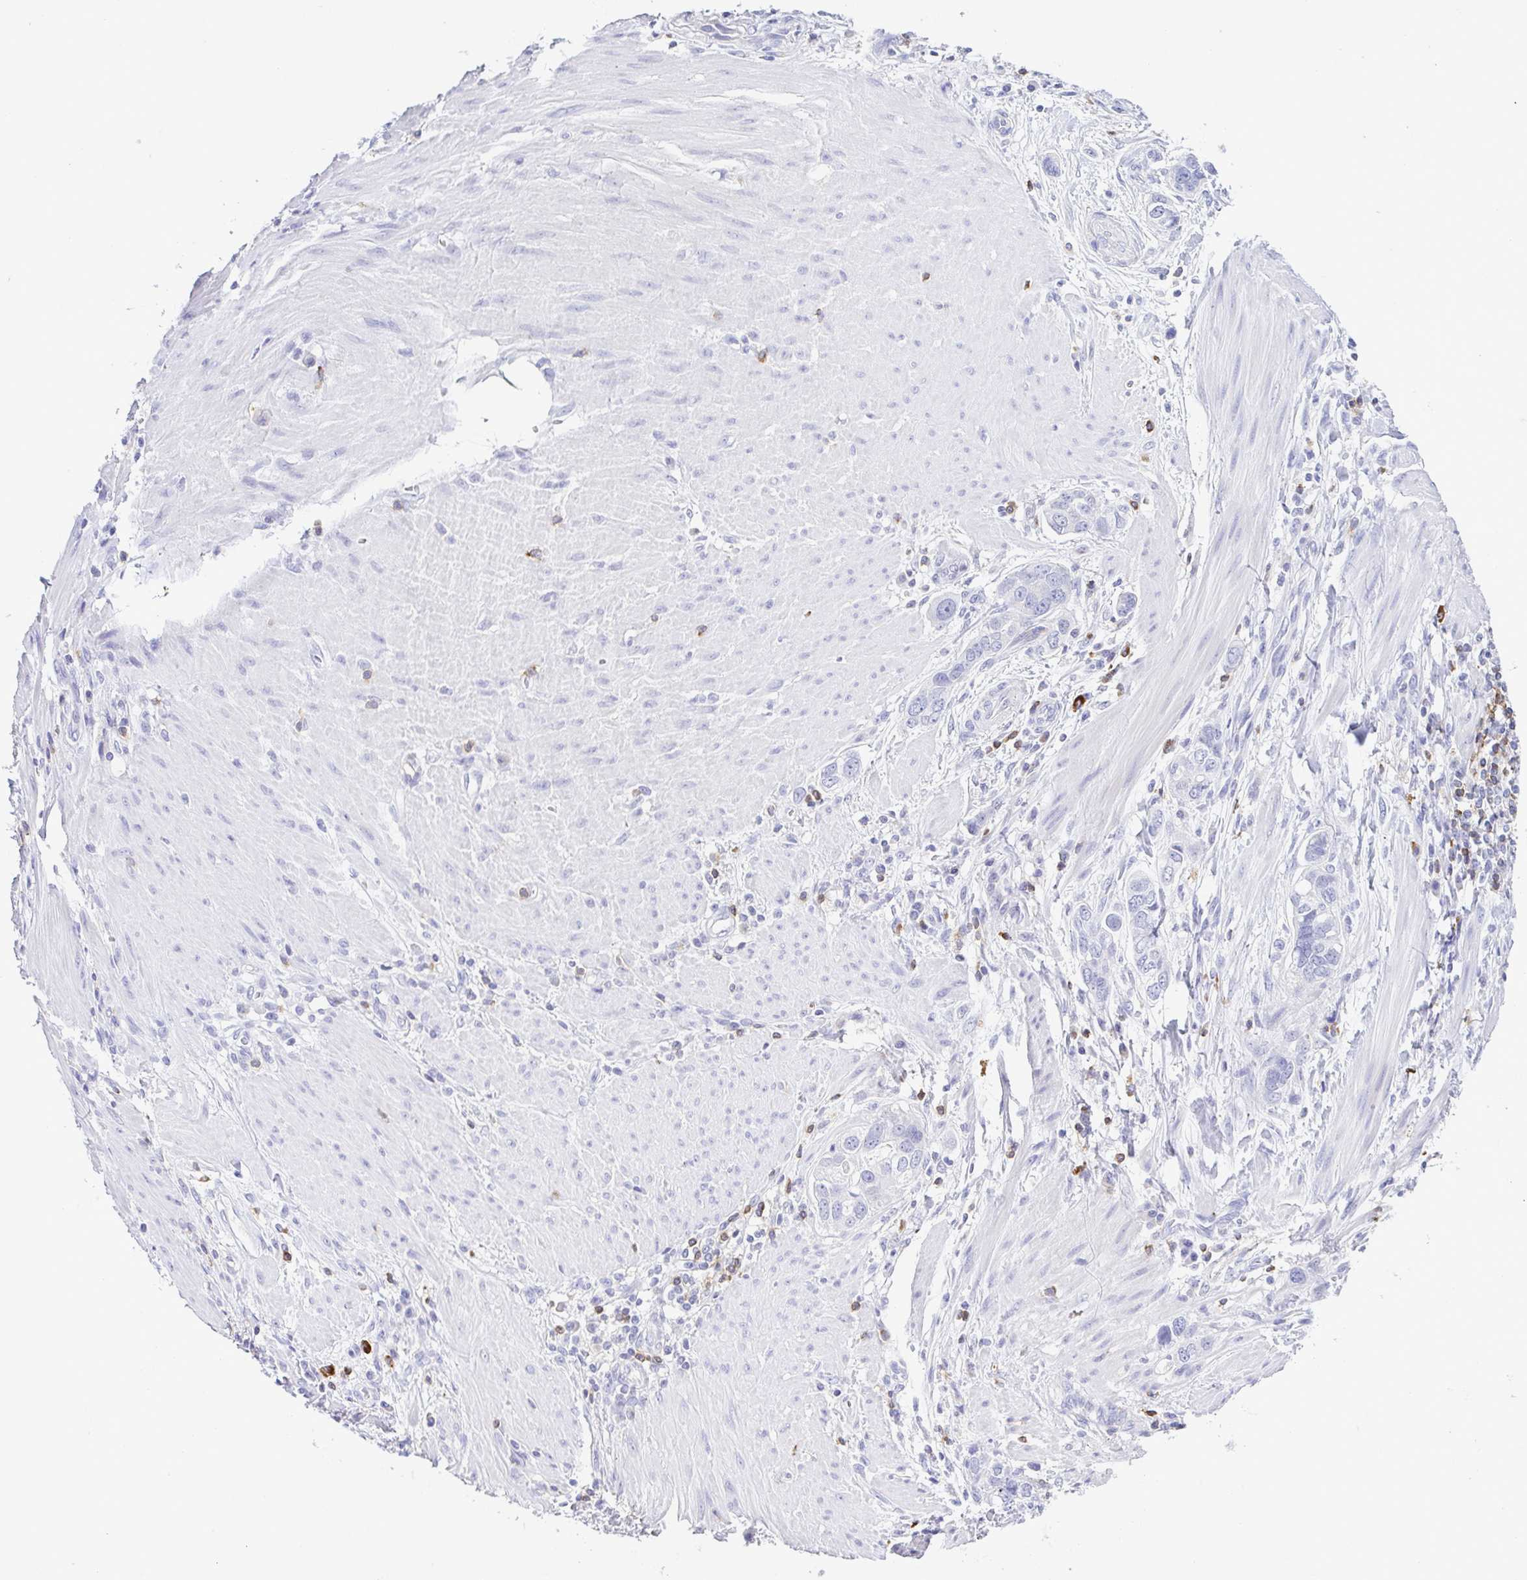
{"staining": {"intensity": "negative", "quantity": "none", "location": "none"}, "tissue": "stomach cancer", "cell_type": "Tumor cells", "image_type": "cancer", "snomed": [{"axis": "morphology", "description": "Adenocarcinoma, NOS"}, {"axis": "topography", "description": "Stomach, lower"}], "caption": "An IHC histopathology image of stomach cancer is shown. There is no staining in tumor cells of stomach cancer.", "gene": "PGLYRP1", "patient": {"sex": "female", "age": 93}}